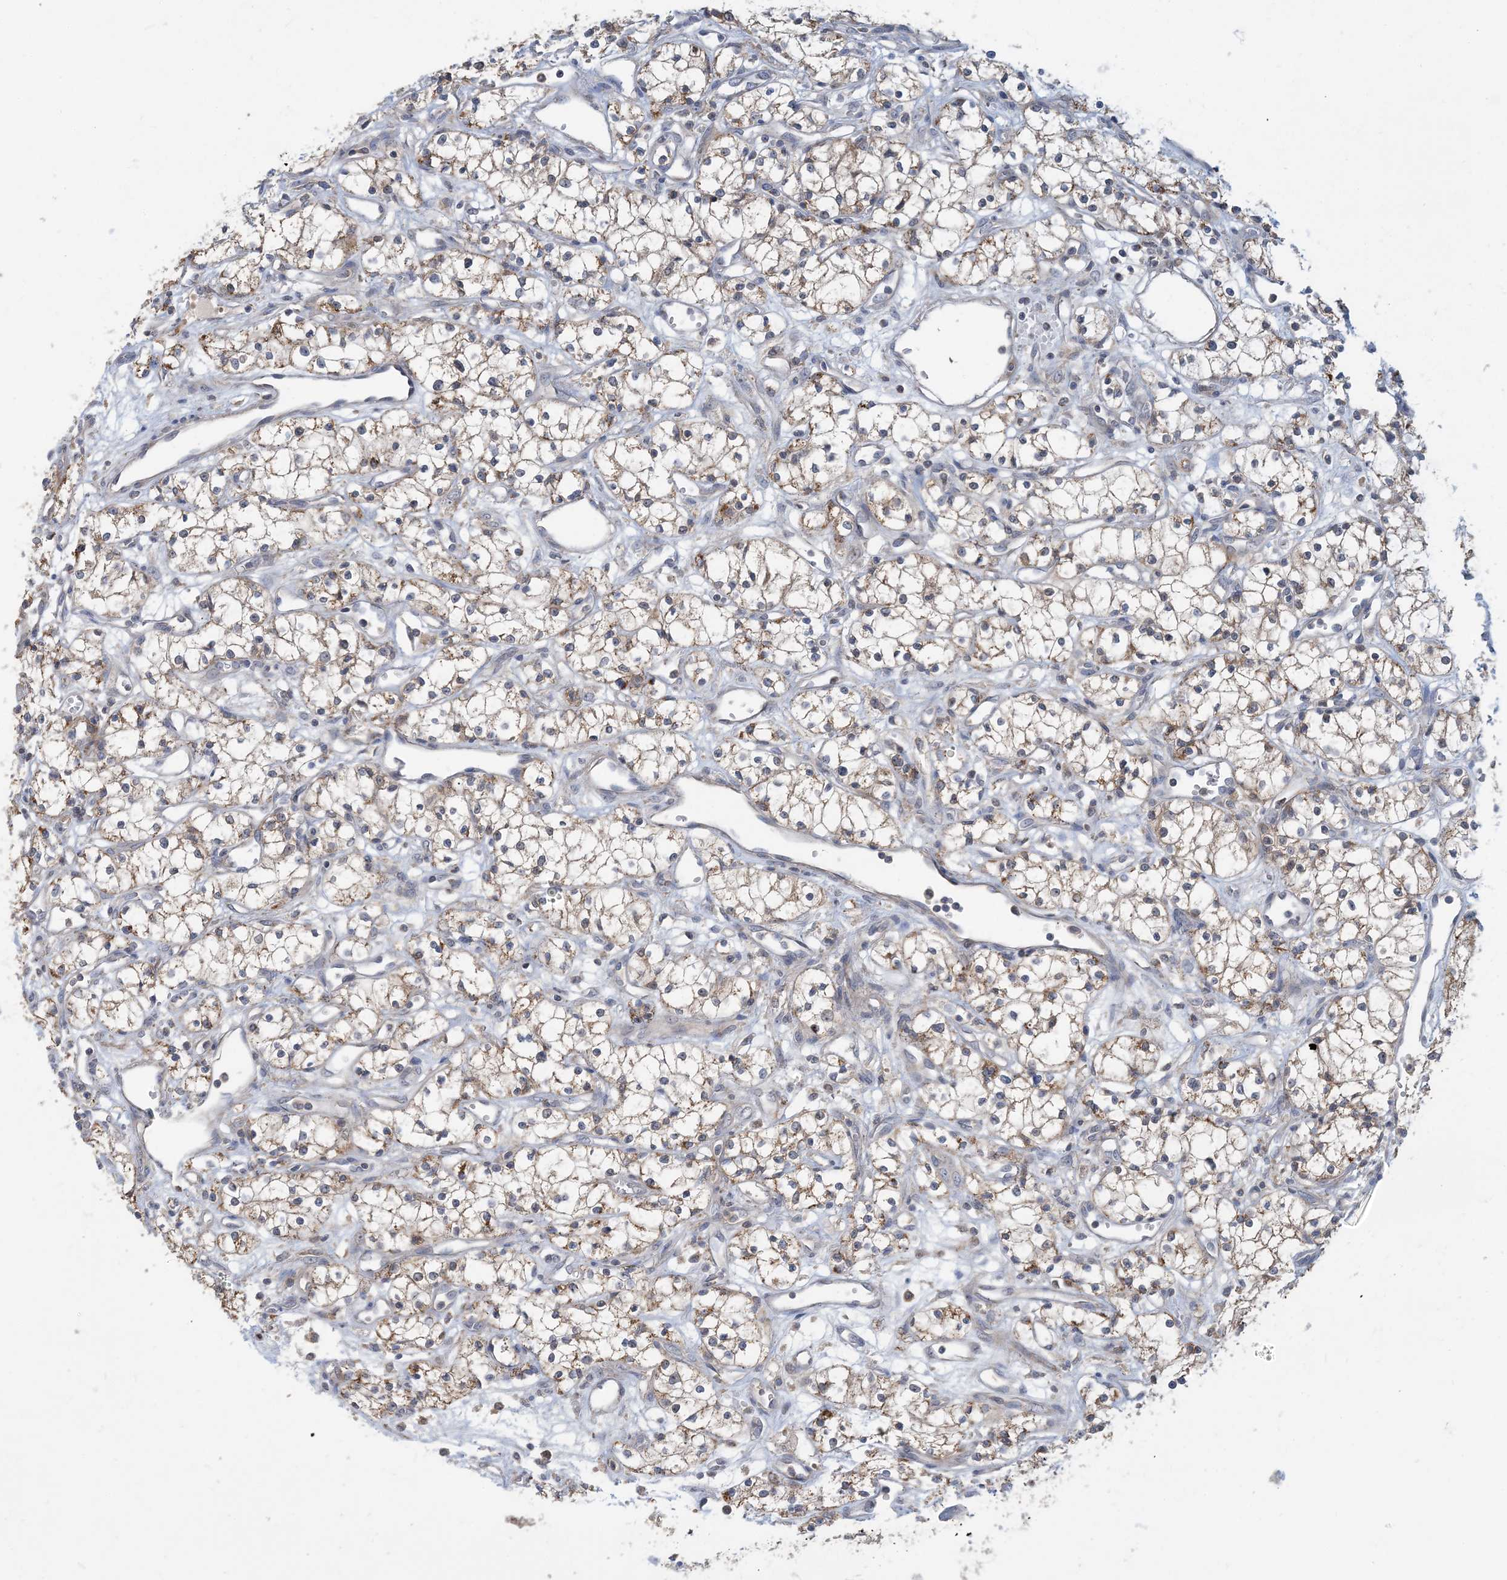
{"staining": {"intensity": "weak", "quantity": ">75%", "location": "cytoplasmic/membranous"}, "tissue": "renal cancer", "cell_type": "Tumor cells", "image_type": "cancer", "snomed": [{"axis": "morphology", "description": "Adenocarcinoma, NOS"}, {"axis": "topography", "description": "Kidney"}], "caption": "Protein analysis of renal adenocarcinoma tissue reveals weak cytoplasmic/membranous positivity in approximately >75% of tumor cells.", "gene": "ECHDC1", "patient": {"sex": "male", "age": 59}}